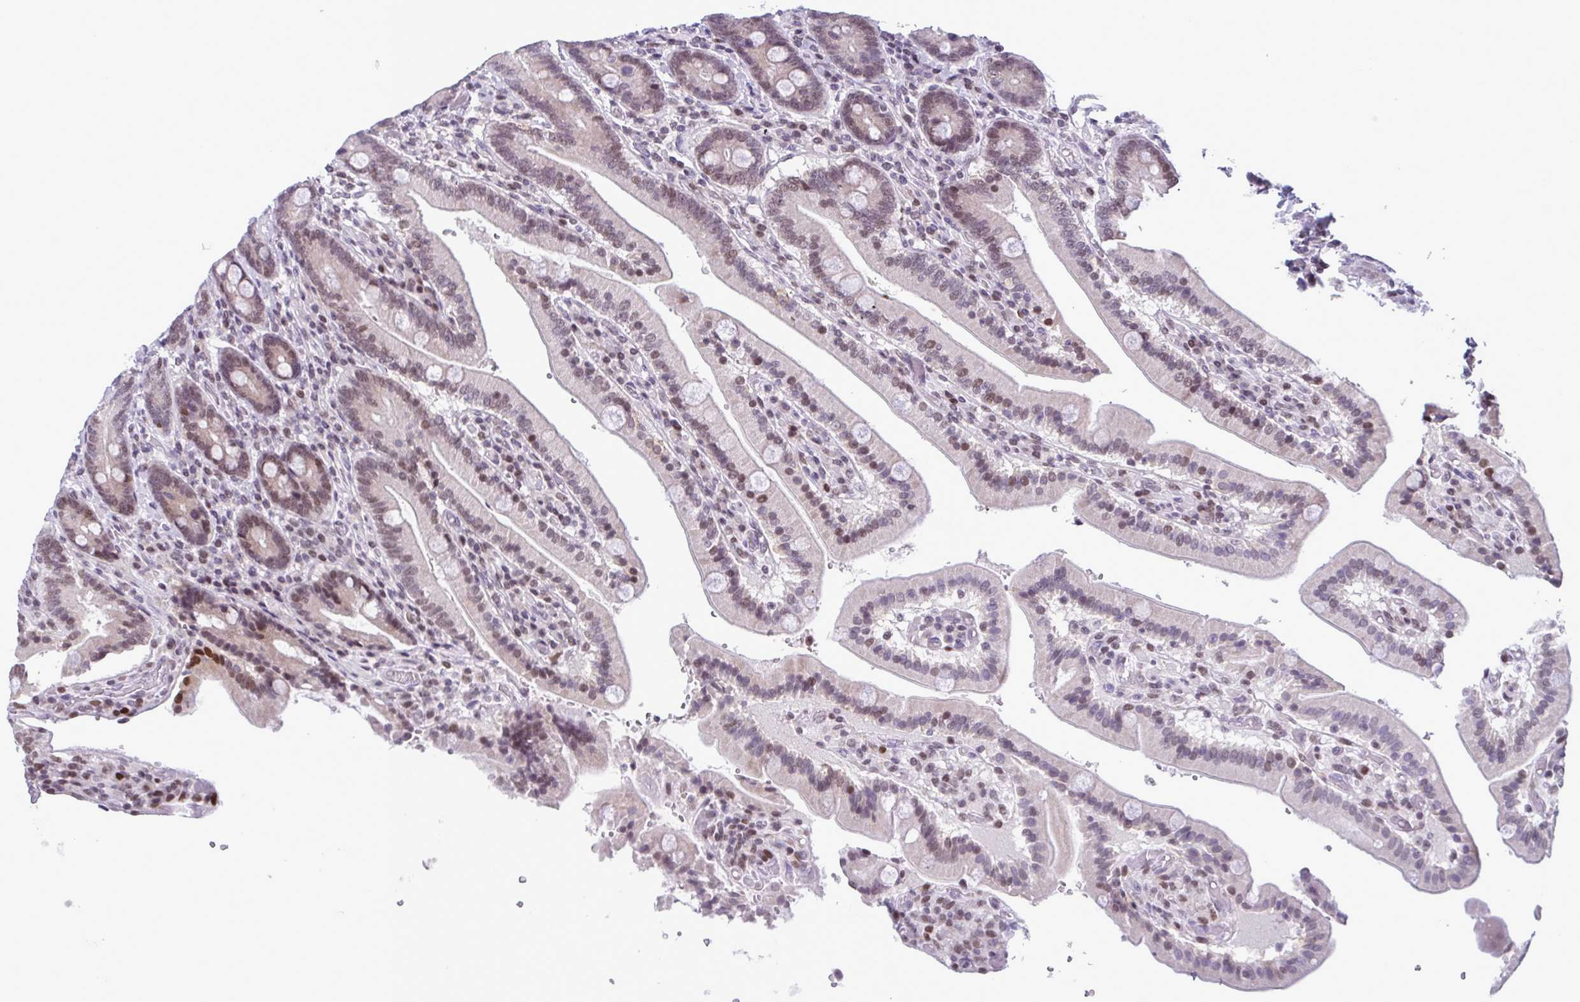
{"staining": {"intensity": "moderate", "quantity": "25%-75%", "location": "nuclear"}, "tissue": "duodenum", "cell_type": "Glandular cells", "image_type": "normal", "snomed": [{"axis": "morphology", "description": "Normal tissue, NOS"}, {"axis": "topography", "description": "Duodenum"}], "caption": "A medium amount of moderate nuclear positivity is identified in approximately 25%-75% of glandular cells in unremarkable duodenum. Nuclei are stained in blue.", "gene": "IRF1", "patient": {"sex": "female", "age": 62}}